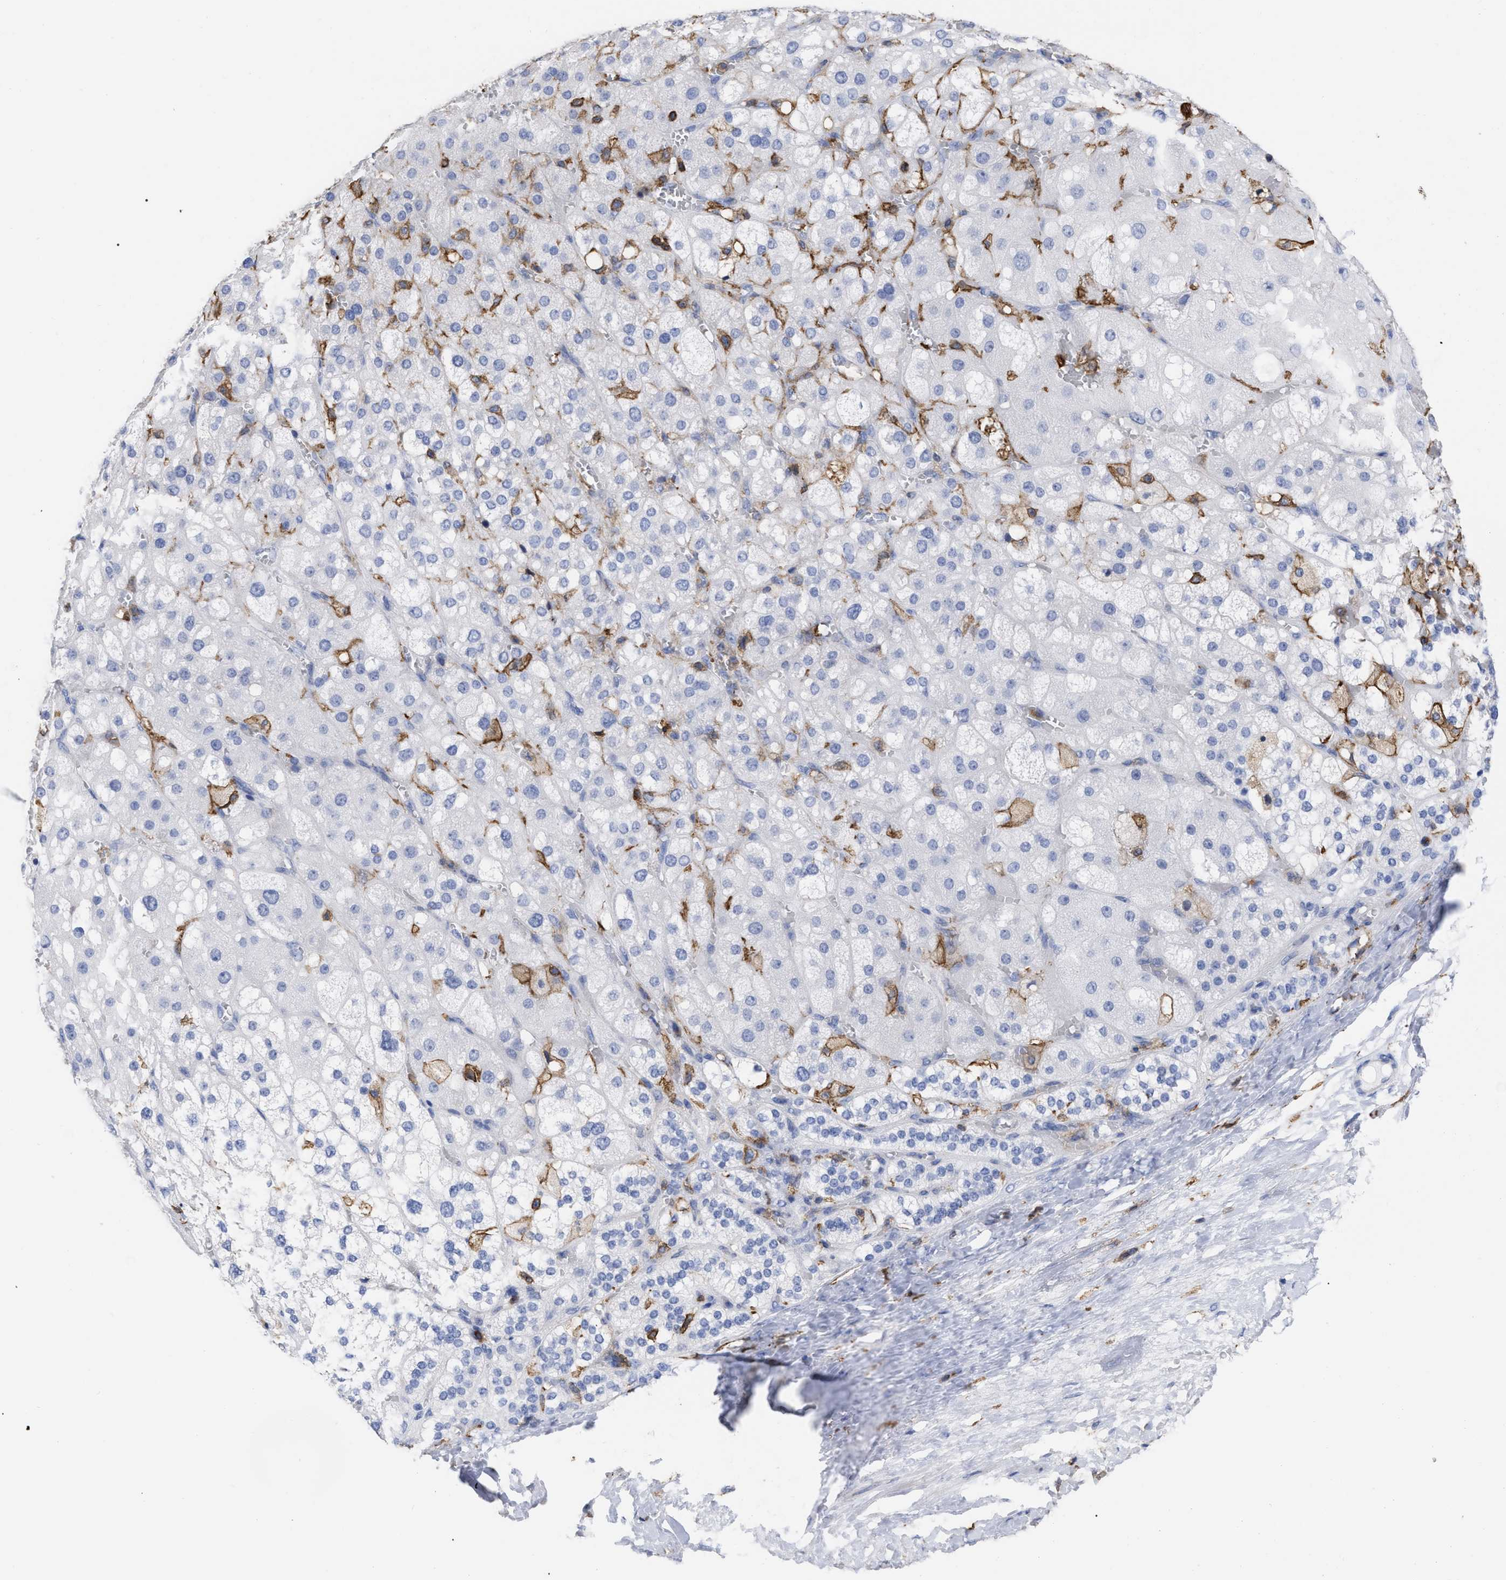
{"staining": {"intensity": "negative", "quantity": "none", "location": "none"}, "tissue": "adrenal gland", "cell_type": "Glandular cells", "image_type": "normal", "snomed": [{"axis": "morphology", "description": "Normal tissue, NOS"}, {"axis": "topography", "description": "Adrenal gland"}], "caption": "High power microscopy photomicrograph of an immunohistochemistry photomicrograph of normal adrenal gland, revealing no significant expression in glandular cells.", "gene": "HCLS1", "patient": {"sex": "female", "age": 47}}